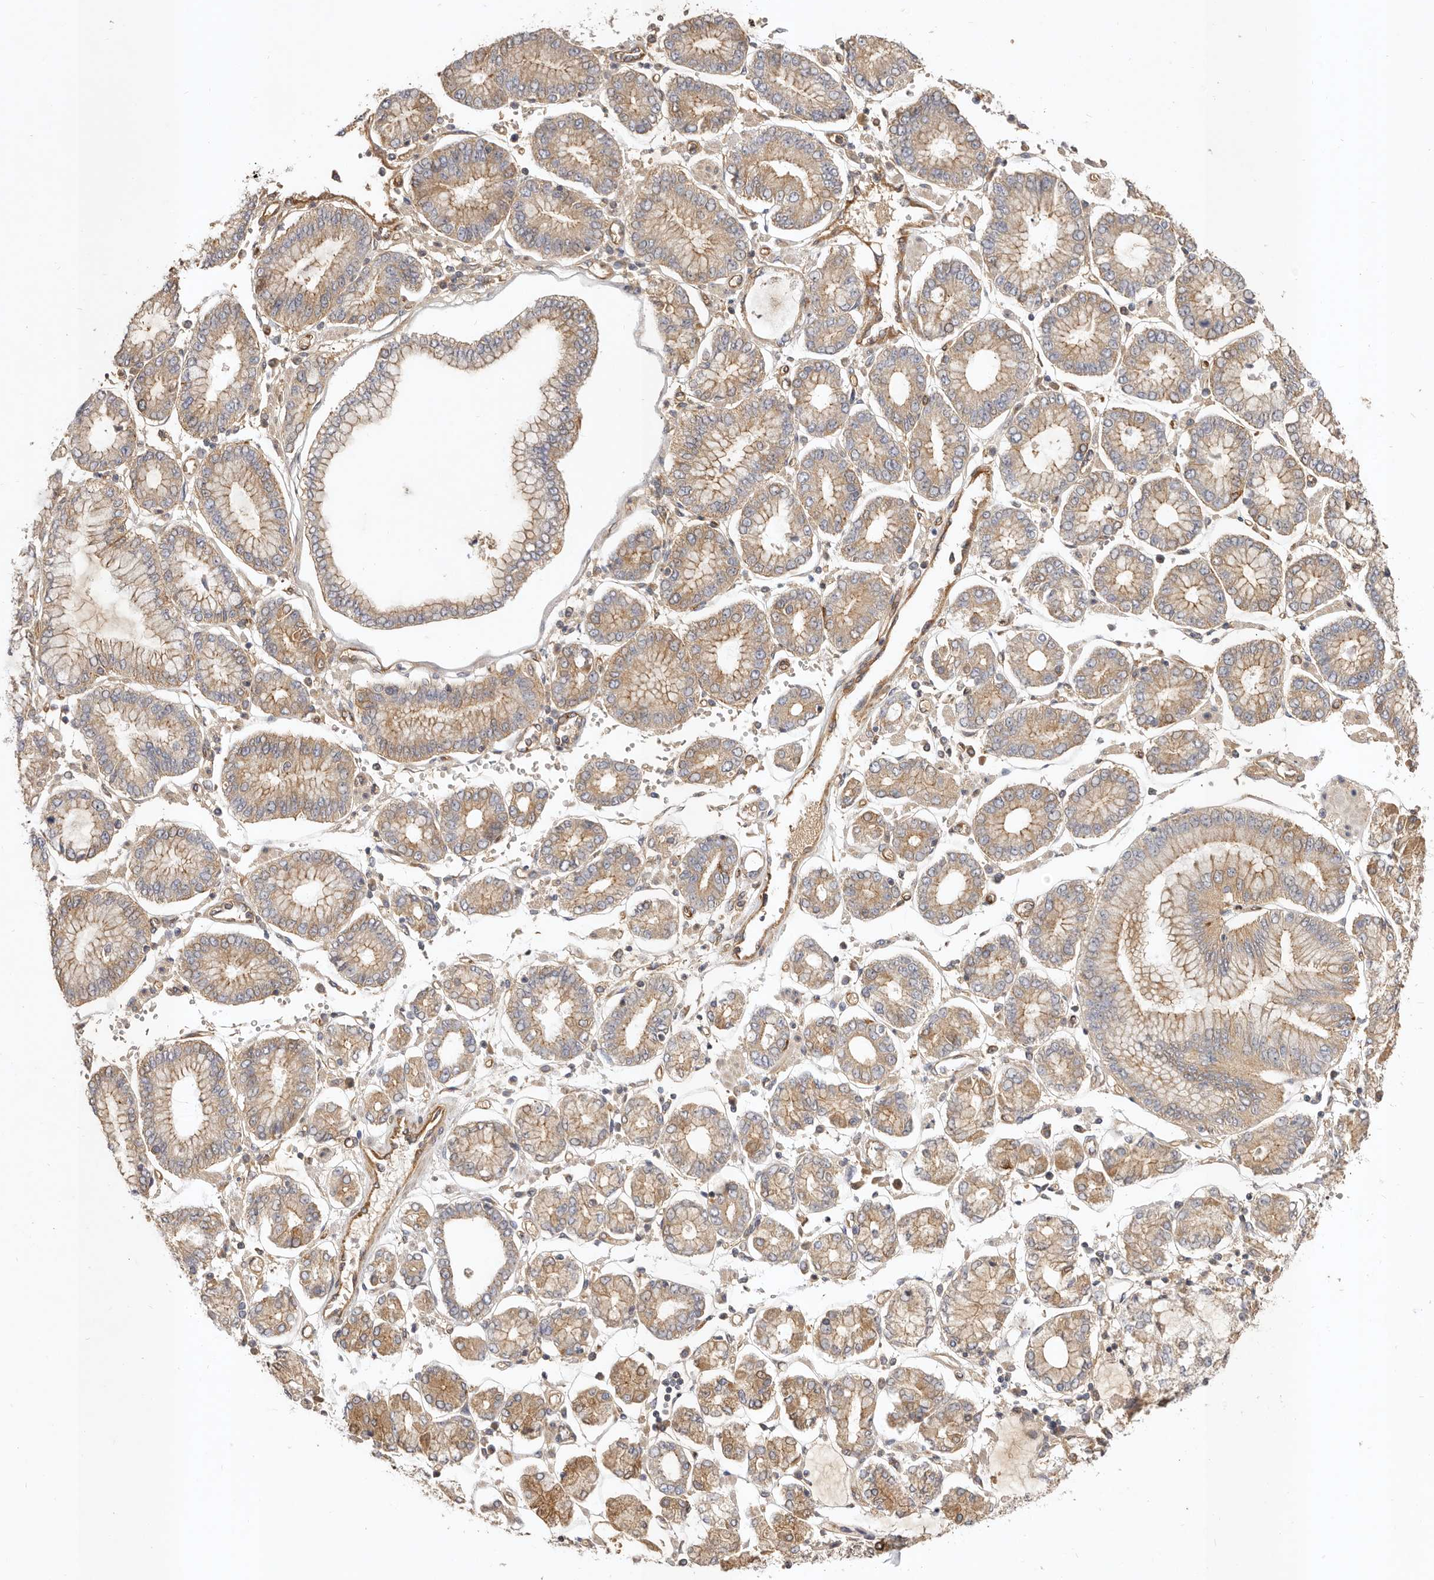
{"staining": {"intensity": "moderate", "quantity": ">75%", "location": "cytoplasmic/membranous"}, "tissue": "stomach cancer", "cell_type": "Tumor cells", "image_type": "cancer", "snomed": [{"axis": "morphology", "description": "Adenocarcinoma, NOS"}, {"axis": "topography", "description": "Stomach"}], "caption": "High-power microscopy captured an IHC micrograph of adenocarcinoma (stomach), revealing moderate cytoplasmic/membranous positivity in approximately >75% of tumor cells. Nuclei are stained in blue.", "gene": "ADAMTS9", "patient": {"sex": "male", "age": 76}}